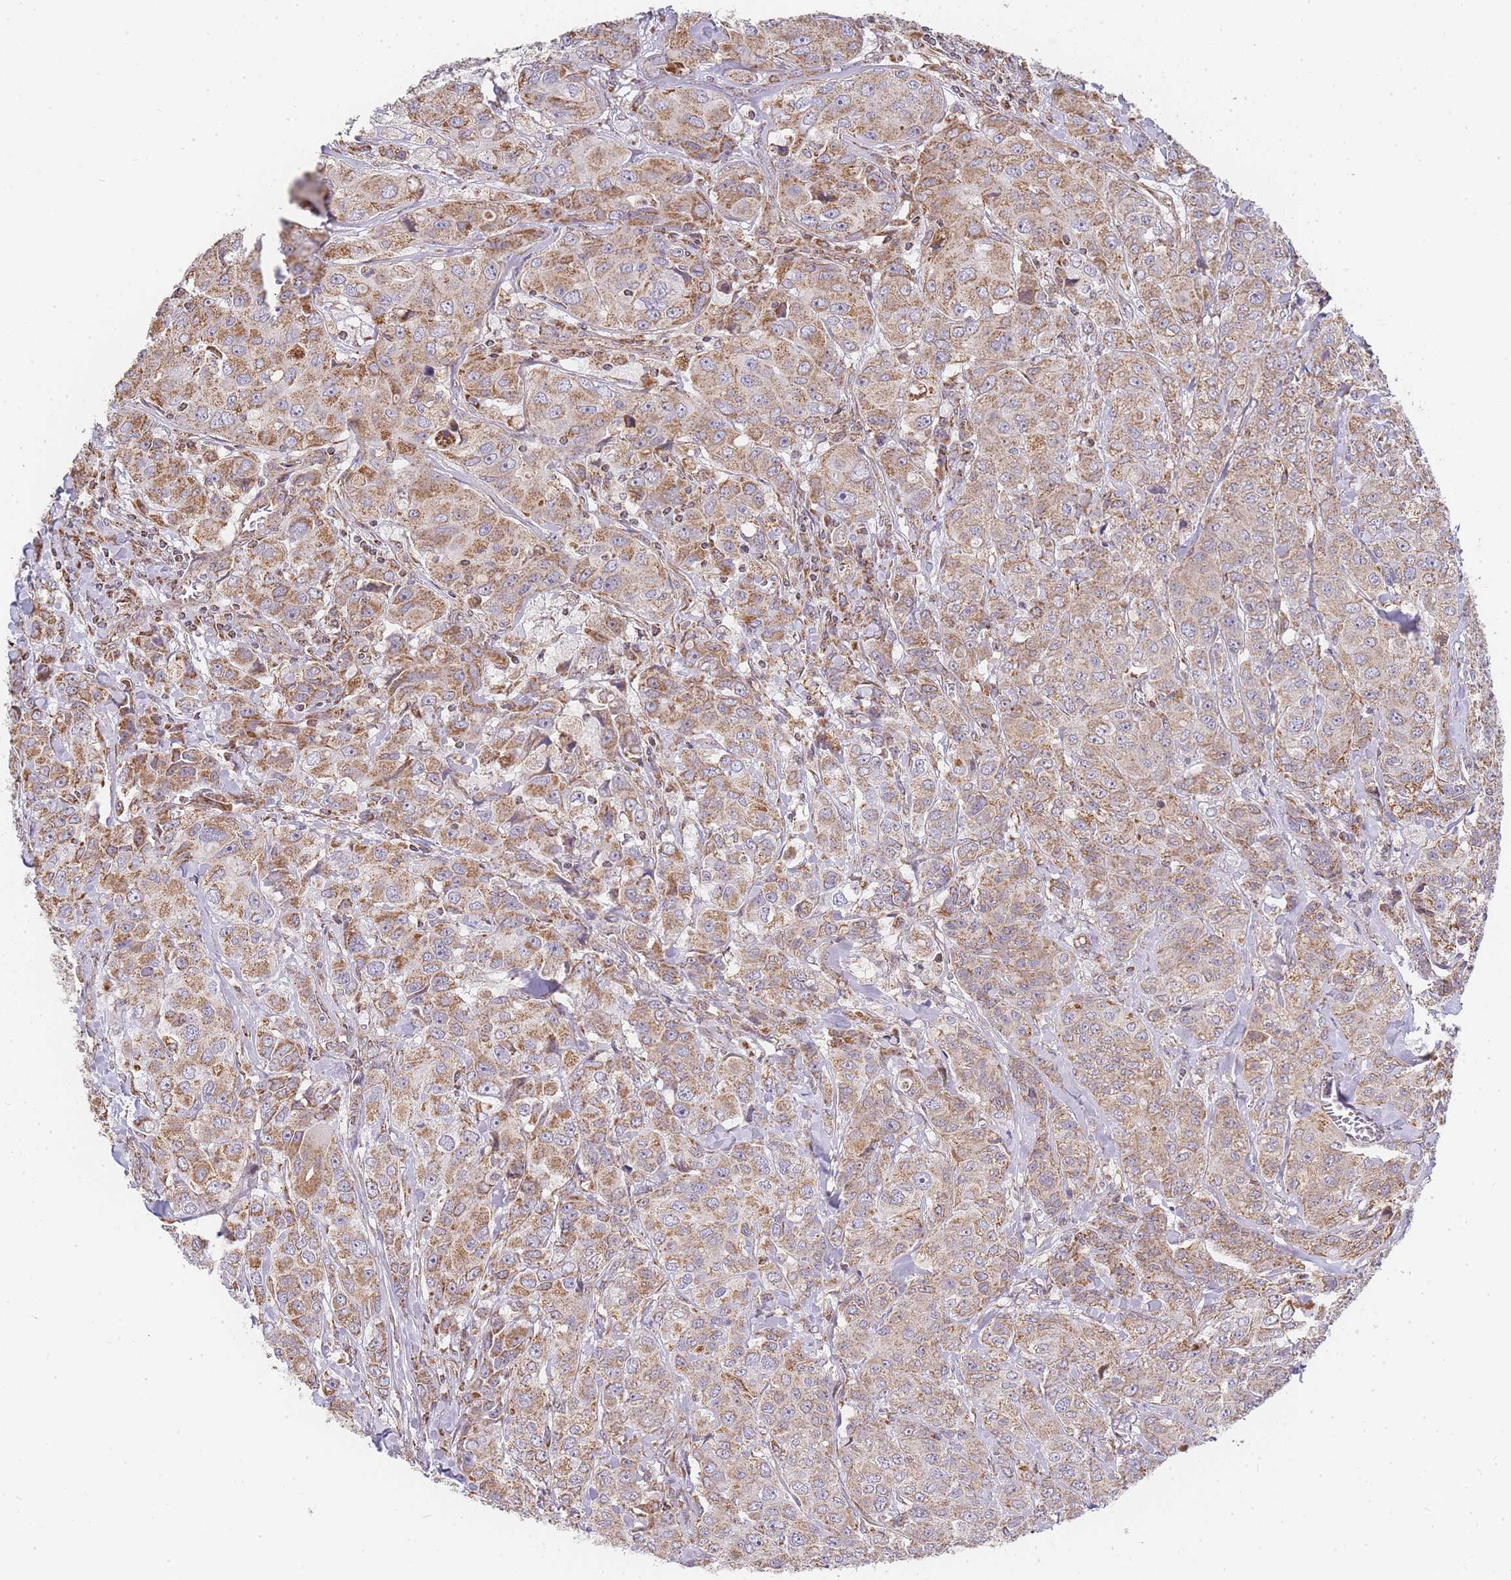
{"staining": {"intensity": "moderate", "quantity": ">75%", "location": "cytoplasmic/membranous"}, "tissue": "breast cancer", "cell_type": "Tumor cells", "image_type": "cancer", "snomed": [{"axis": "morphology", "description": "Duct carcinoma"}, {"axis": "topography", "description": "Breast"}], "caption": "Tumor cells reveal medium levels of moderate cytoplasmic/membranous positivity in about >75% of cells in human breast invasive ductal carcinoma.", "gene": "ADCY9", "patient": {"sex": "female", "age": 43}}